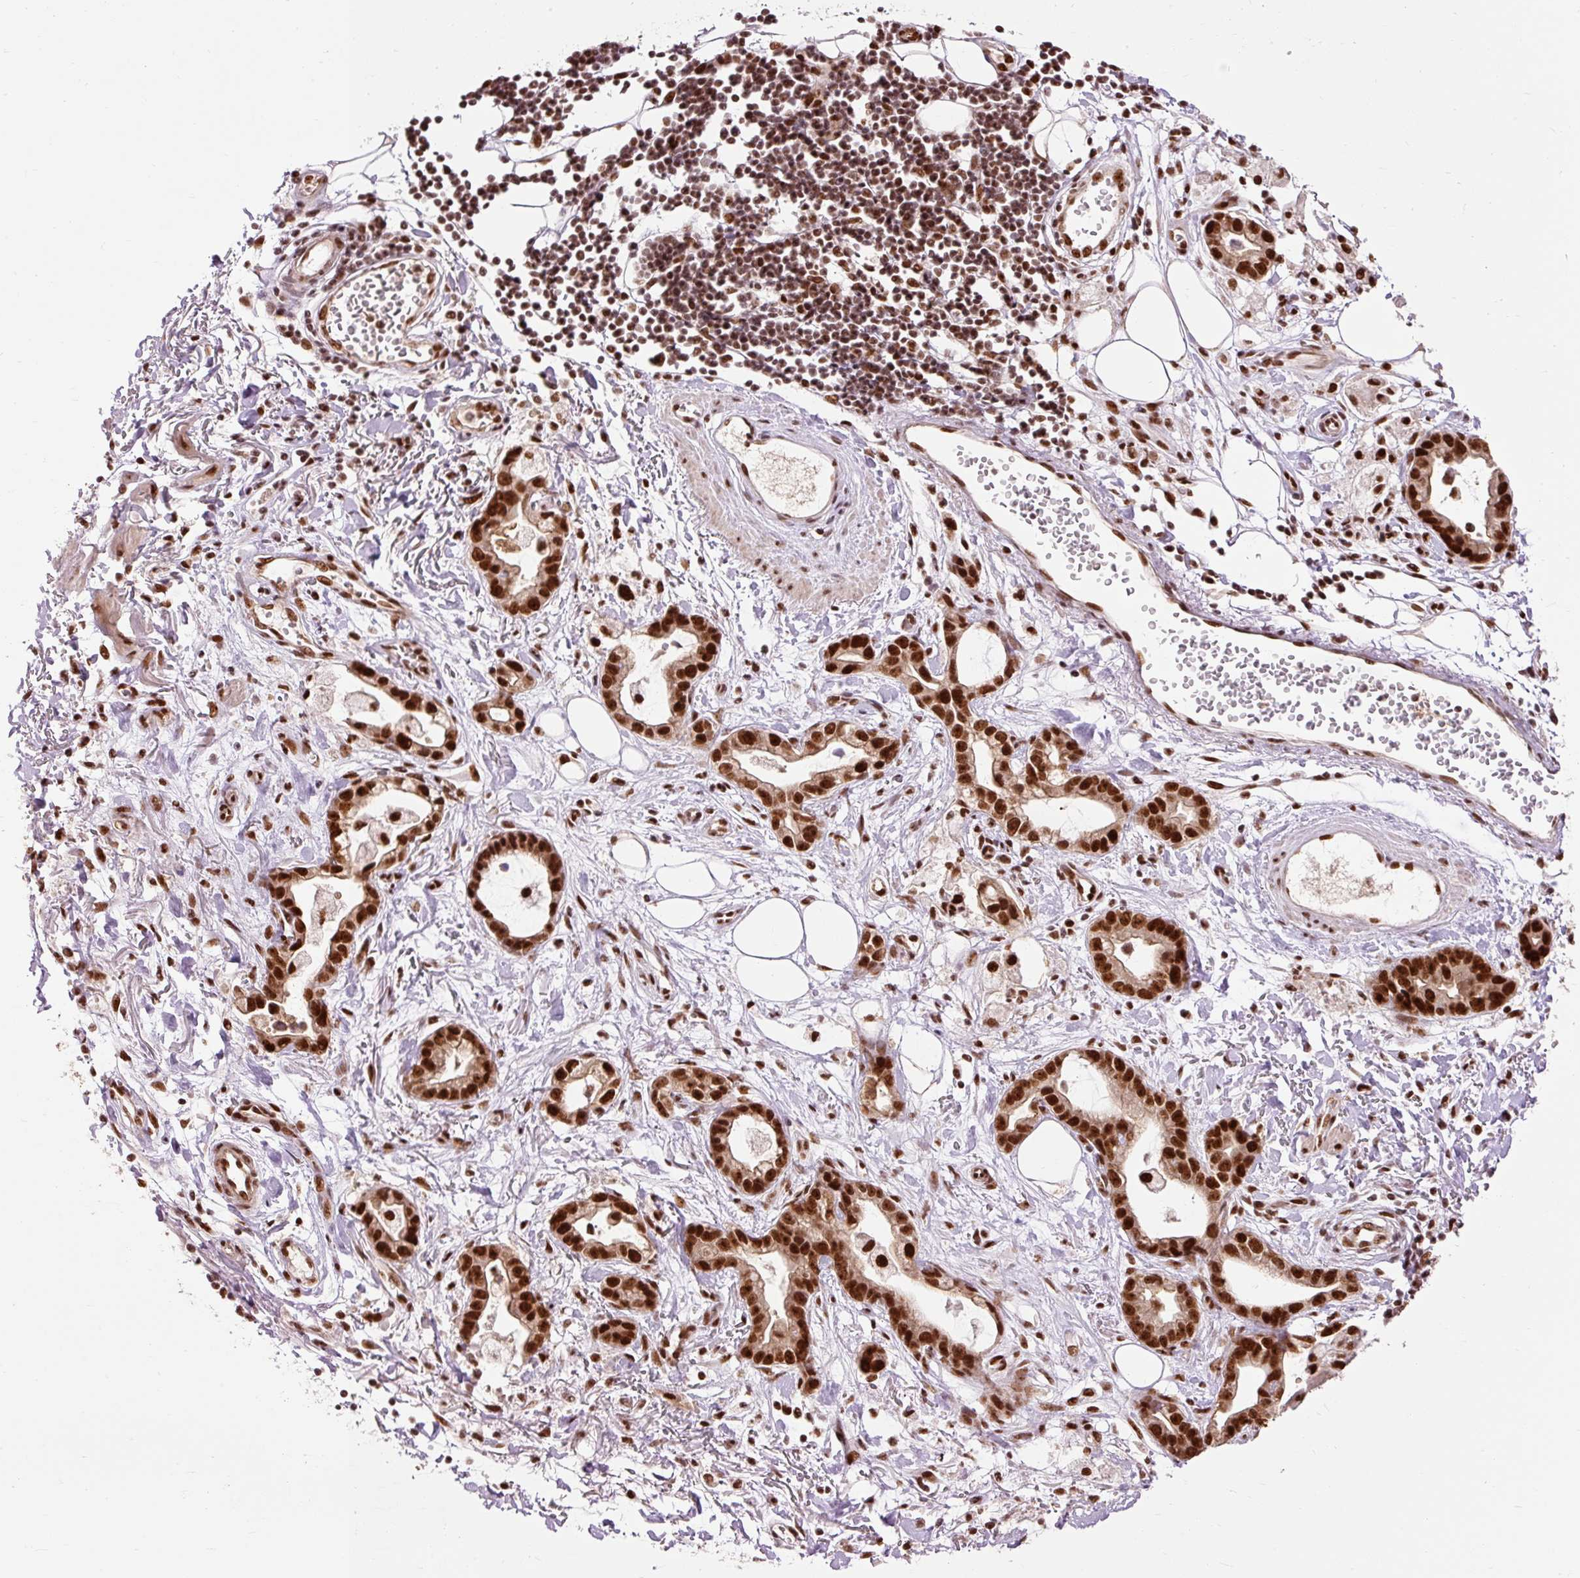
{"staining": {"intensity": "strong", "quantity": ">75%", "location": "nuclear"}, "tissue": "stomach cancer", "cell_type": "Tumor cells", "image_type": "cancer", "snomed": [{"axis": "morphology", "description": "Adenocarcinoma, NOS"}, {"axis": "topography", "description": "Stomach"}], "caption": "Brown immunohistochemical staining in human stomach cancer (adenocarcinoma) reveals strong nuclear positivity in about >75% of tumor cells.", "gene": "ZBTB44", "patient": {"sex": "male", "age": 55}}